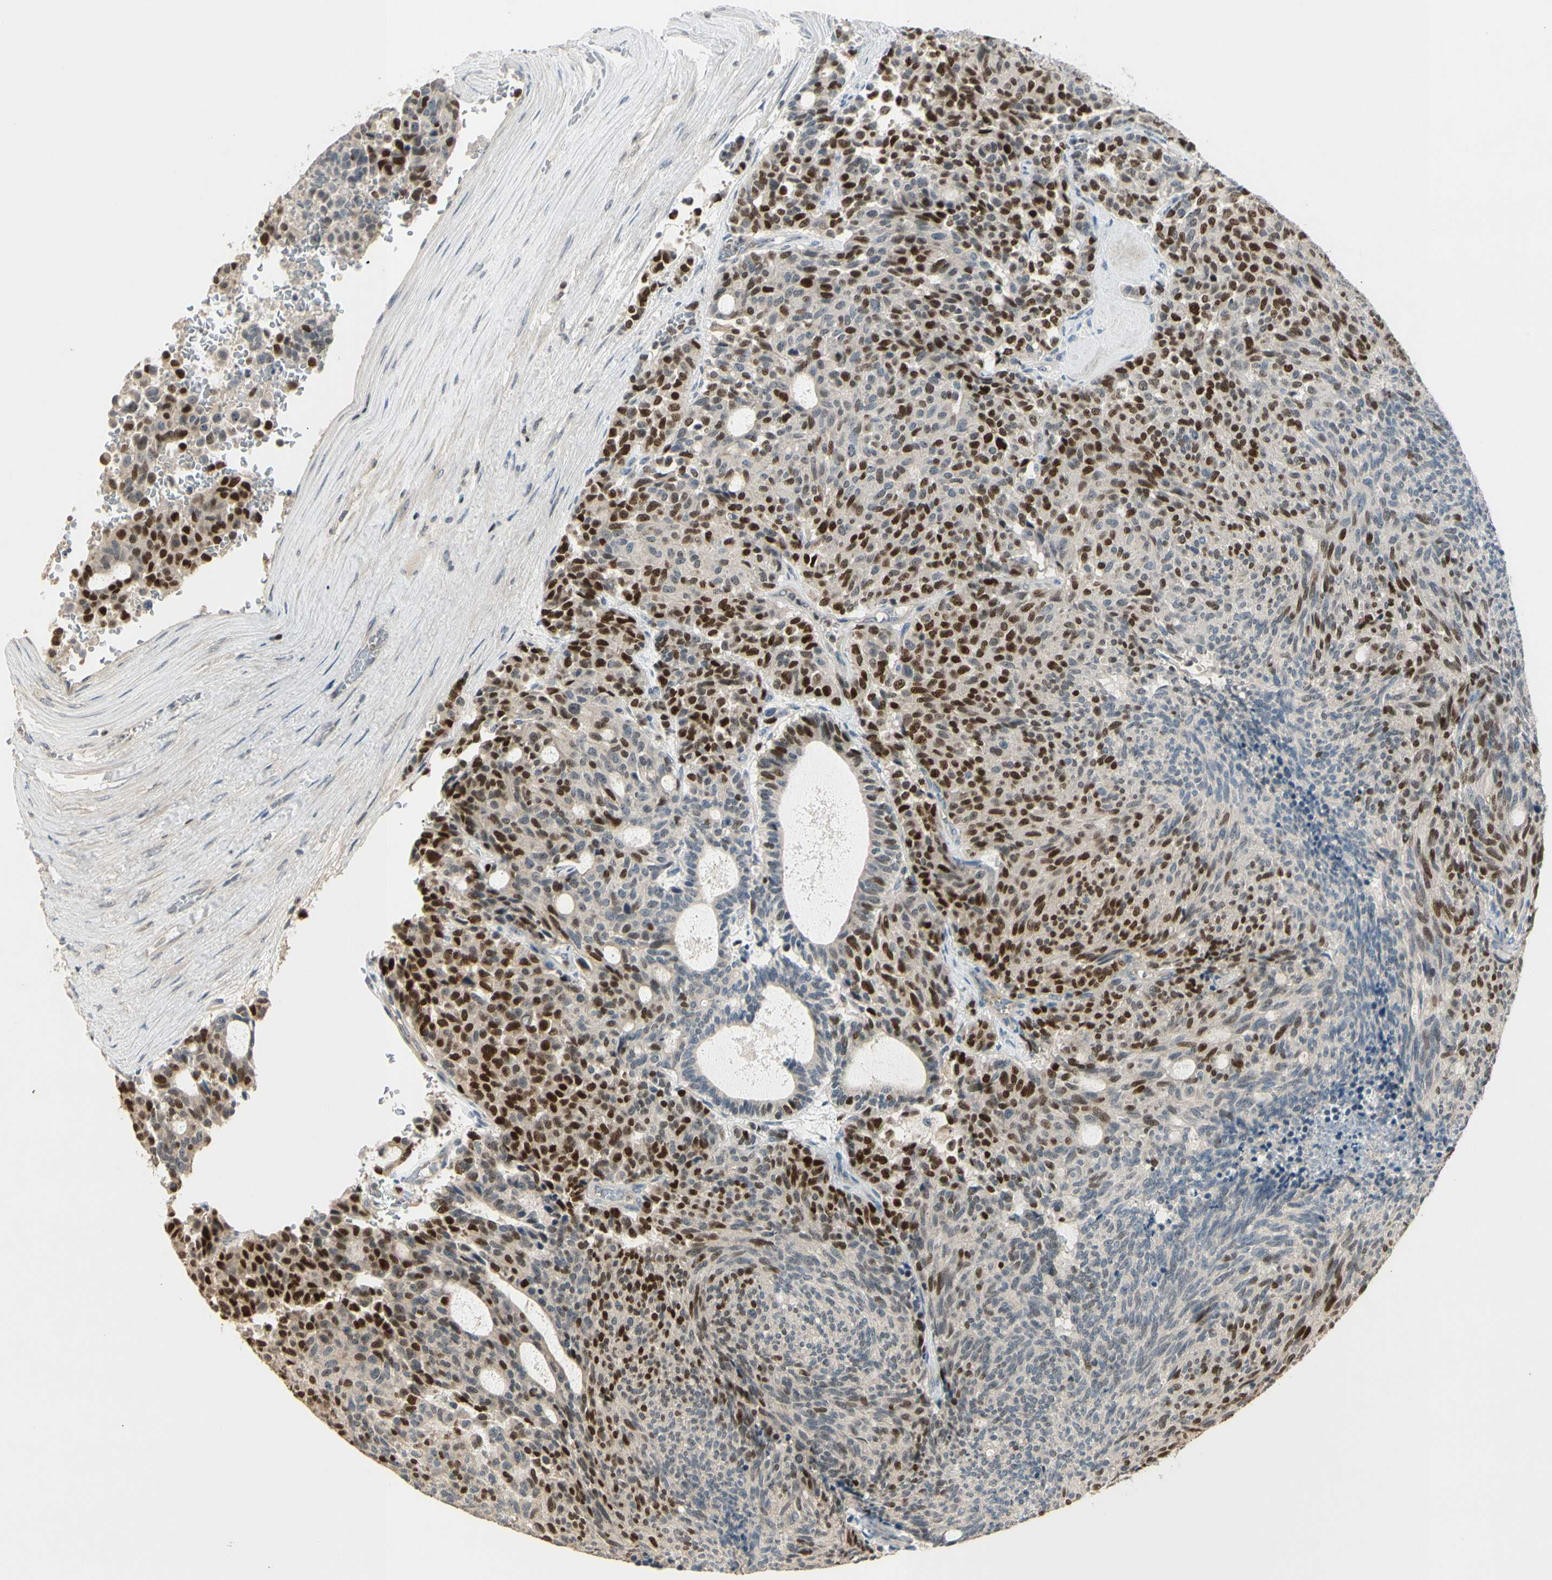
{"staining": {"intensity": "moderate", "quantity": "25%-75%", "location": "cytoplasmic/membranous,nuclear"}, "tissue": "carcinoid", "cell_type": "Tumor cells", "image_type": "cancer", "snomed": [{"axis": "morphology", "description": "Carcinoid, malignant, NOS"}, {"axis": "topography", "description": "Pancreas"}], "caption": "Human carcinoid (malignant) stained with a brown dye demonstrates moderate cytoplasmic/membranous and nuclear positive positivity in approximately 25%-75% of tumor cells.", "gene": "NFYA", "patient": {"sex": "female", "age": 54}}